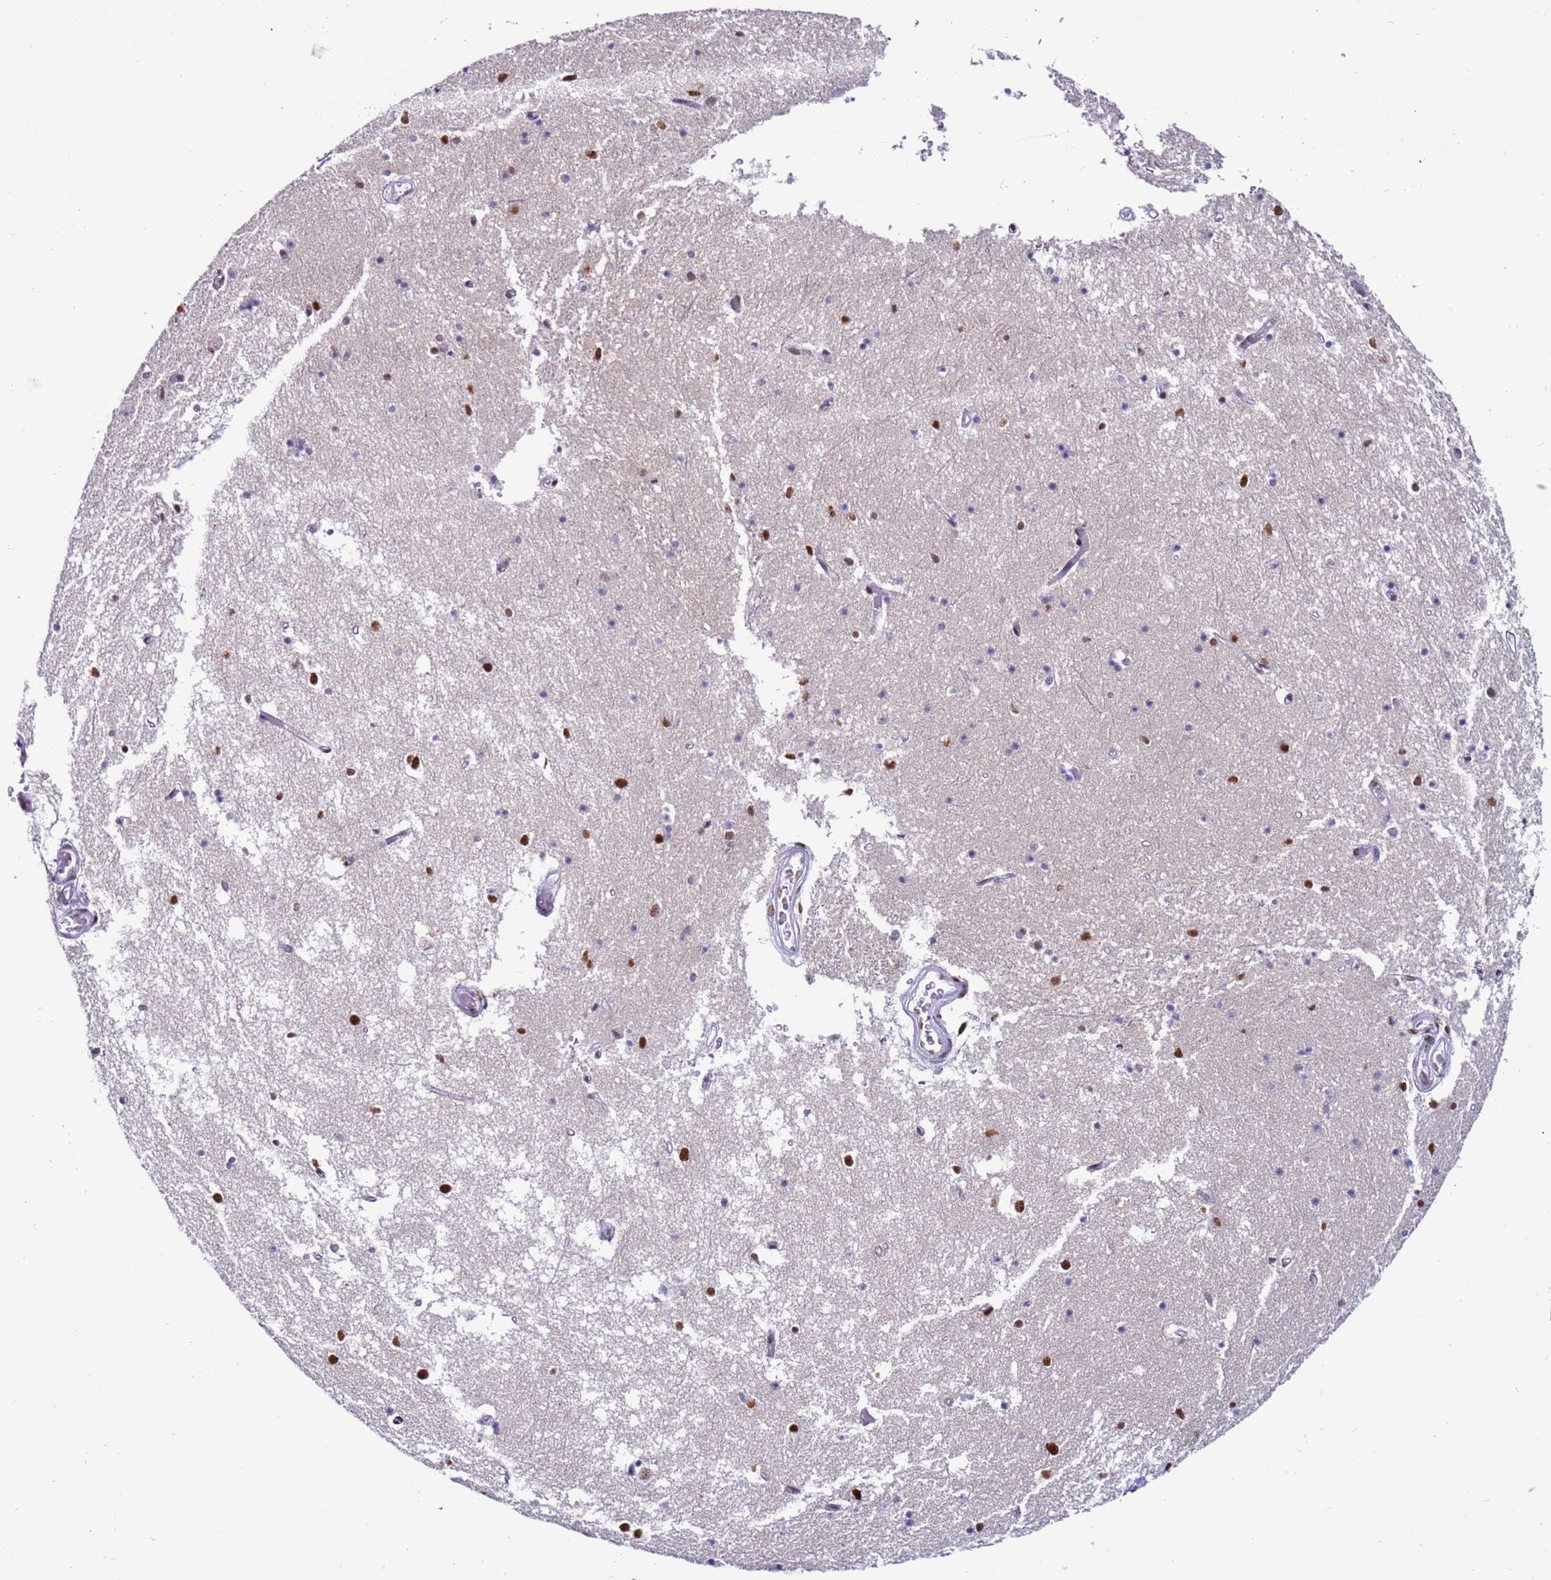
{"staining": {"intensity": "strong", "quantity": "25%-75%", "location": "nuclear"}, "tissue": "hippocampus", "cell_type": "Glial cells", "image_type": "normal", "snomed": [{"axis": "morphology", "description": "Normal tissue, NOS"}, {"axis": "topography", "description": "Hippocampus"}], "caption": "DAB (3,3'-diaminobenzidine) immunohistochemical staining of benign human hippocampus displays strong nuclear protein staining in approximately 25%-75% of glial cells. The staining was performed using DAB, with brown indicating positive protein expression. Nuclei are stained blue with hematoxylin.", "gene": "KPNA4", "patient": {"sex": "male", "age": 70}}